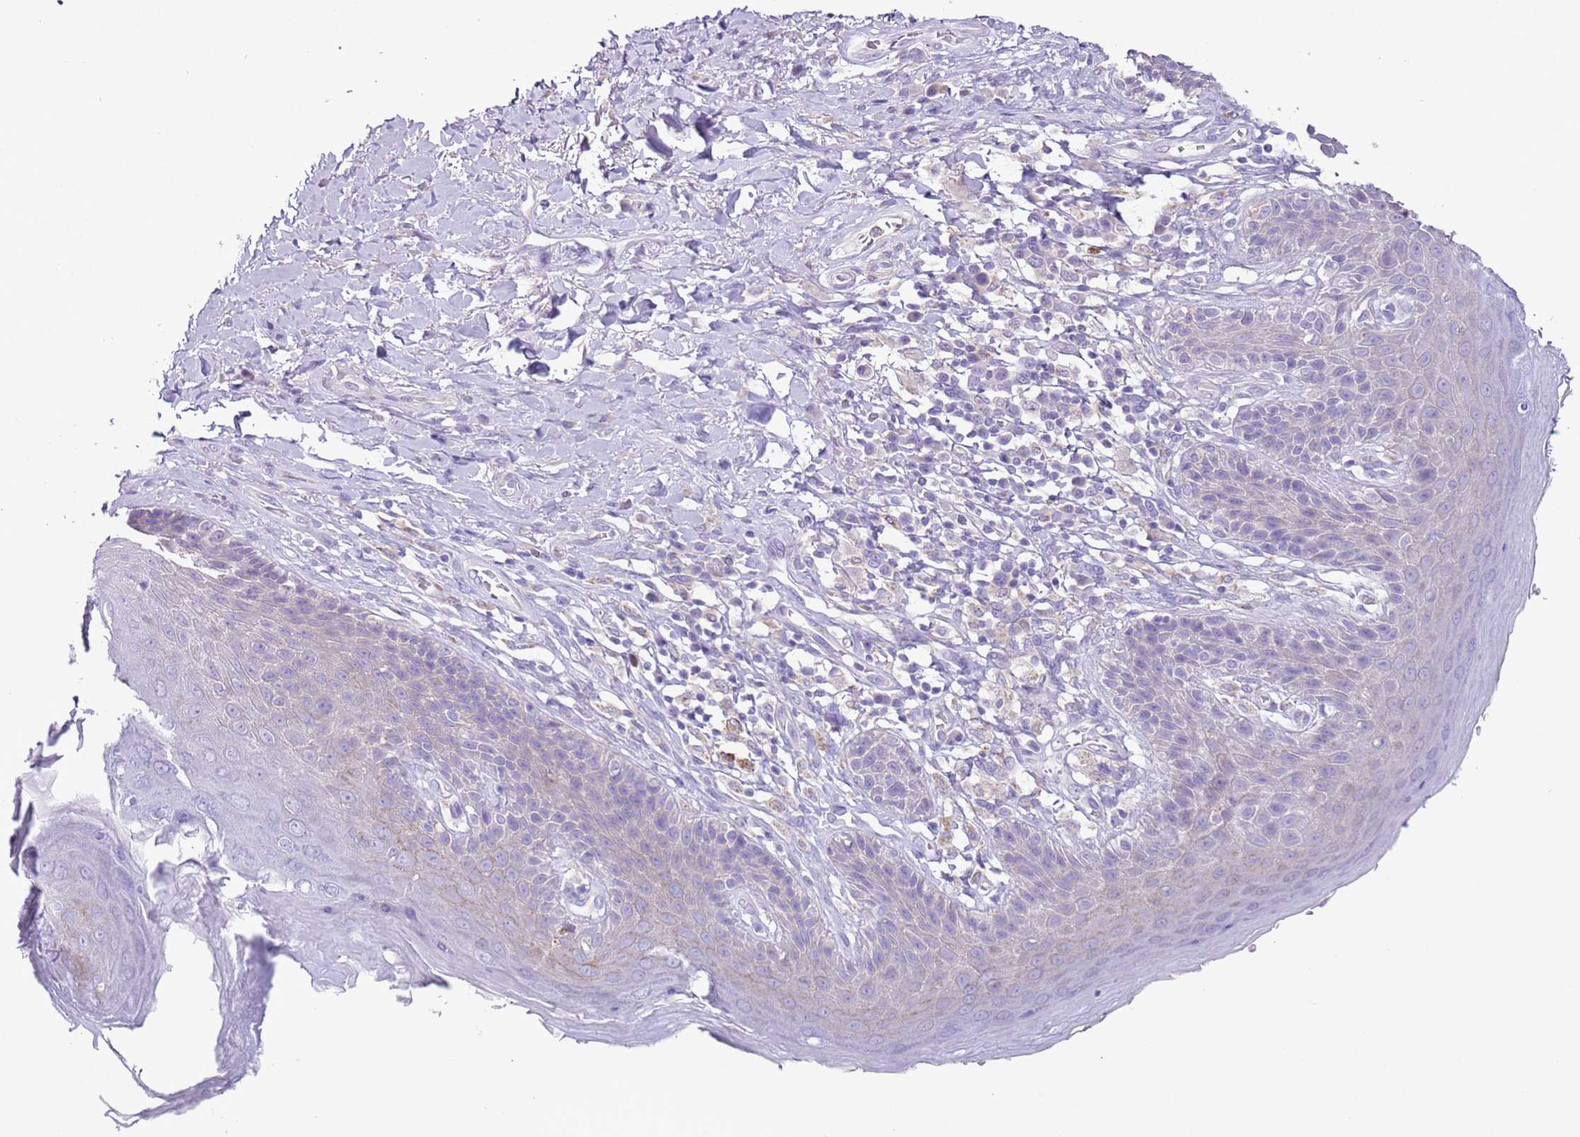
{"staining": {"intensity": "moderate", "quantity": "<25%", "location": "cytoplasmic/membranous"}, "tissue": "skin", "cell_type": "Epidermal cells", "image_type": "normal", "snomed": [{"axis": "morphology", "description": "Normal tissue, NOS"}, {"axis": "topography", "description": "Anal"}], "caption": "High-magnification brightfield microscopy of normal skin stained with DAB (brown) and counterstained with hematoxylin (blue). epidermal cells exhibit moderate cytoplasmic/membranous expression is present in approximately<25% of cells. (DAB (3,3'-diaminobenzidine) IHC with brightfield microscopy, high magnification).", "gene": "ZNF697", "patient": {"sex": "female", "age": 89}}